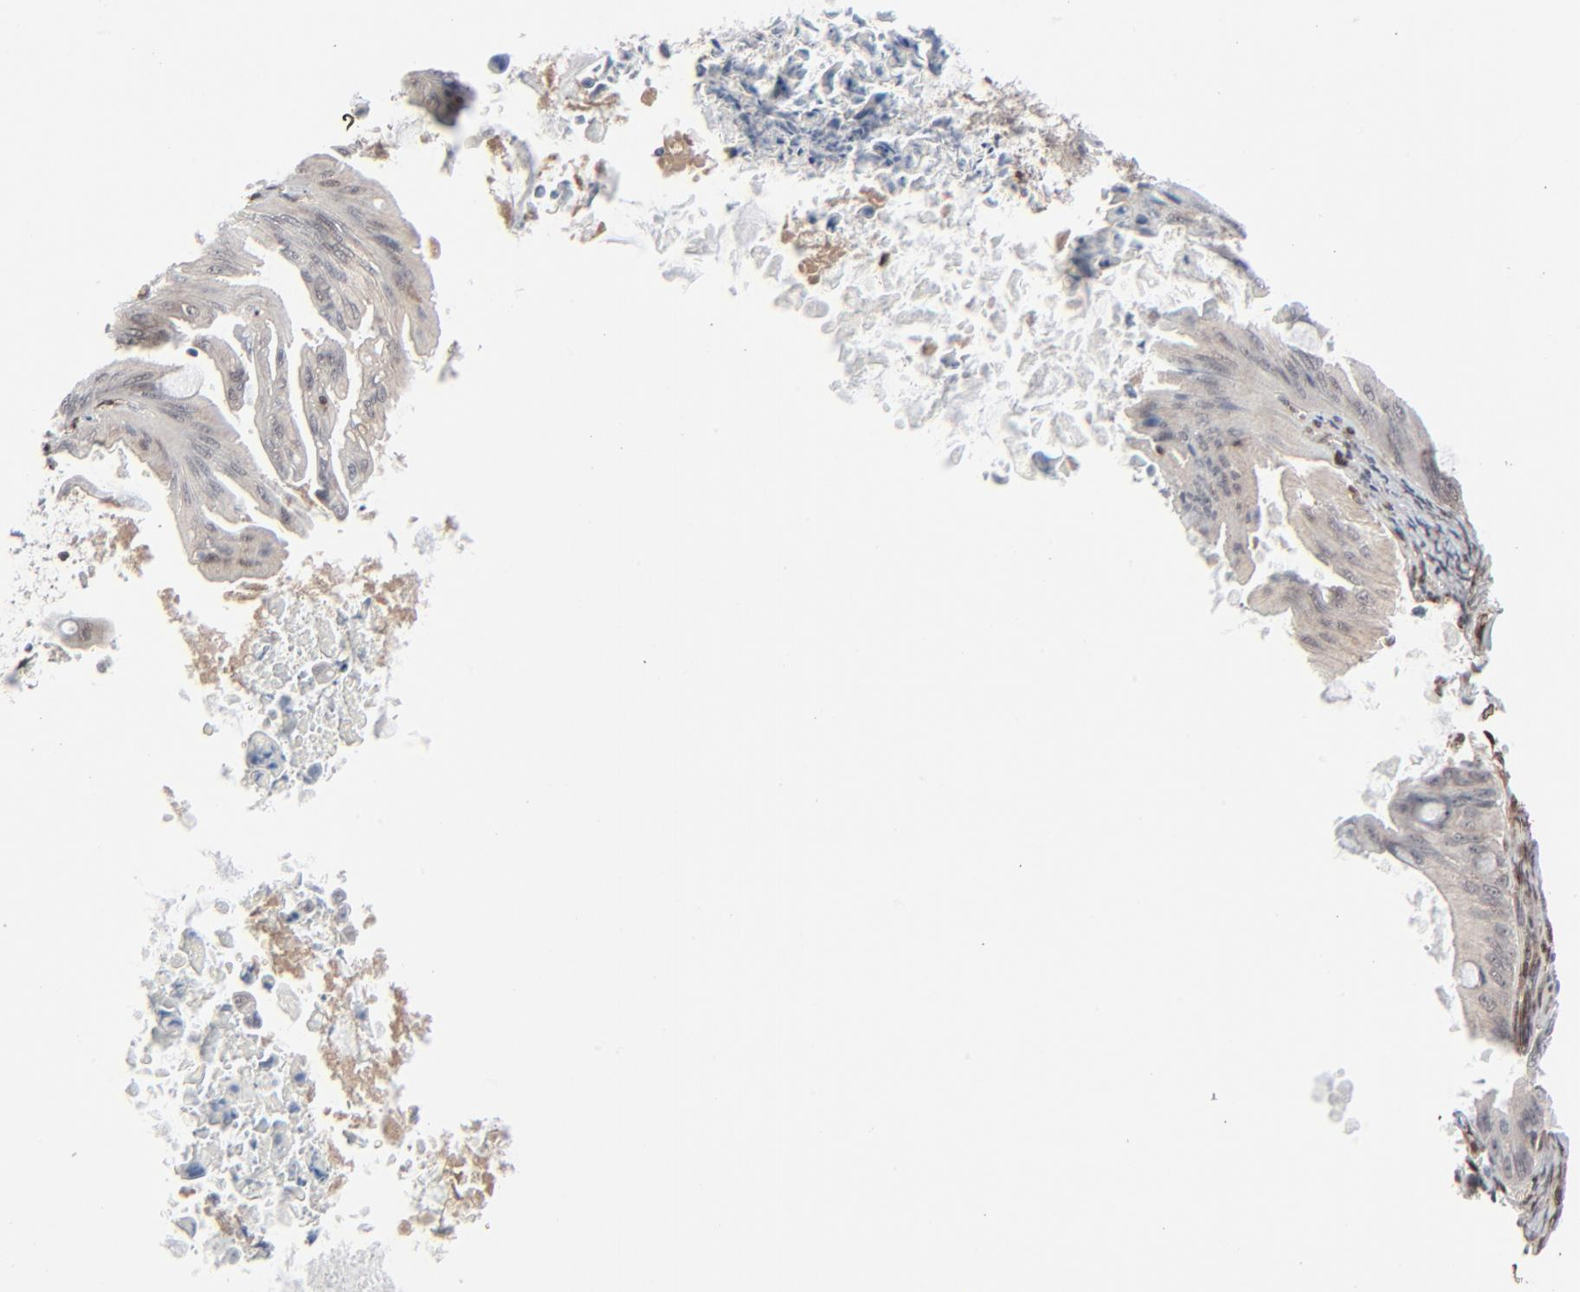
{"staining": {"intensity": "weak", "quantity": "<25%", "location": "cytoplasmic/membranous,nuclear"}, "tissue": "ovarian cancer", "cell_type": "Tumor cells", "image_type": "cancer", "snomed": [{"axis": "morphology", "description": "Cystadenocarcinoma, mucinous, NOS"}, {"axis": "topography", "description": "Ovary"}], "caption": "DAB immunohistochemical staining of human mucinous cystadenocarcinoma (ovarian) displays no significant staining in tumor cells. (Stains: DAB IHC with hematoxylin counter stain, Microscopy: brightfield microscopy at high magnification).", "gene": "AKT1", "patient": {"sex": "female", "age": 37}}